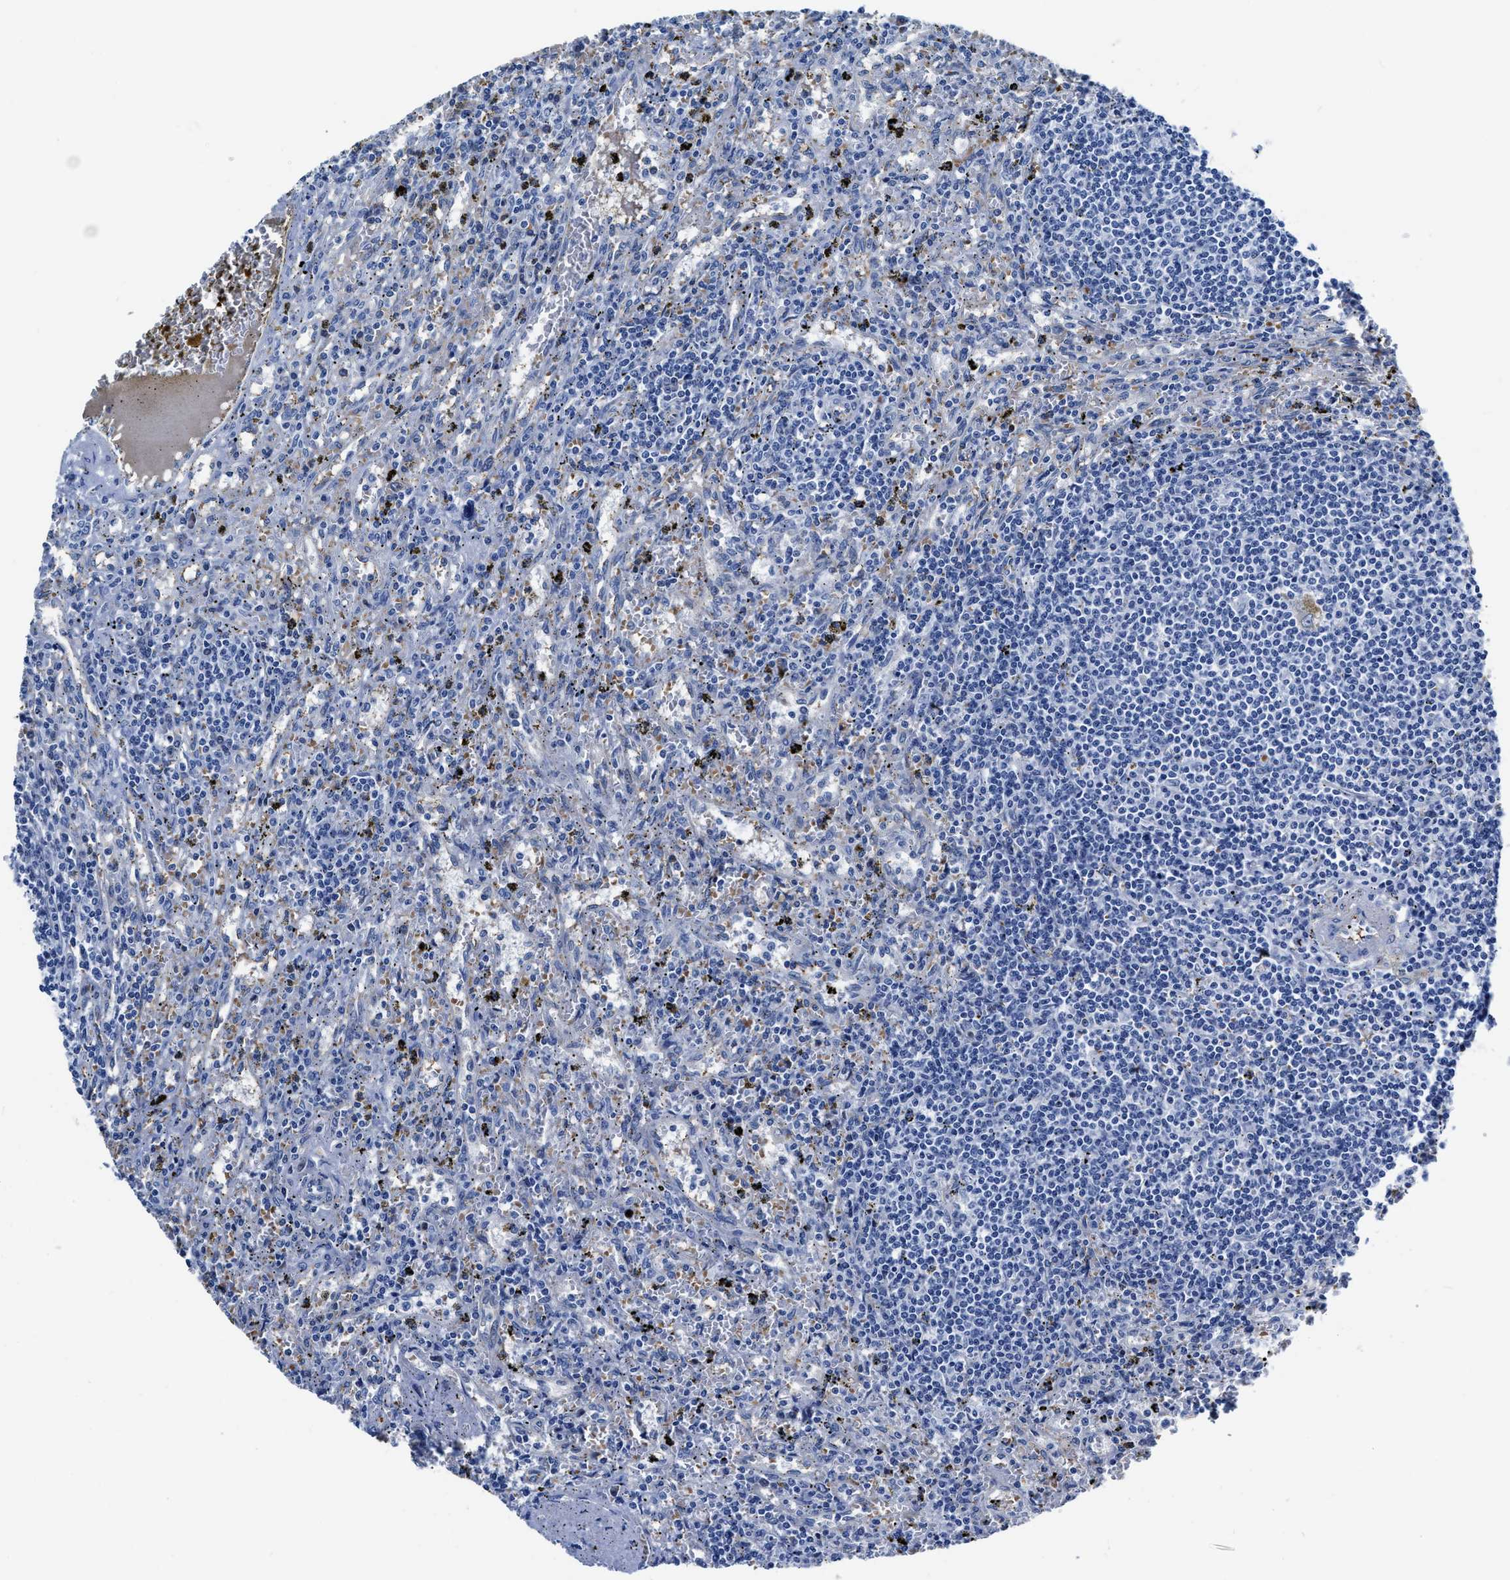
{"staining": {"intensity": "negative", "quantity": "none", "location": "none"}, "tissue": "lymphoma", "cell_type": "Tumor cells", "image_type": "cancer", "snomed": [{"axis": "morphology", "description": "Malignant lymphoma, non-Hodgkin's type, Low grade"}, {"axis": "topography", "description": "Spleen"}], "caption": "A high-resolution image shows immunohistochemistry staining of malignant lymphoma, non-Hodgkin's type (low-grade), which exhibits no significant staining in tumor cells.", "gene": "KCNMB3", "patient": {"sex": "male", "age": 76}}